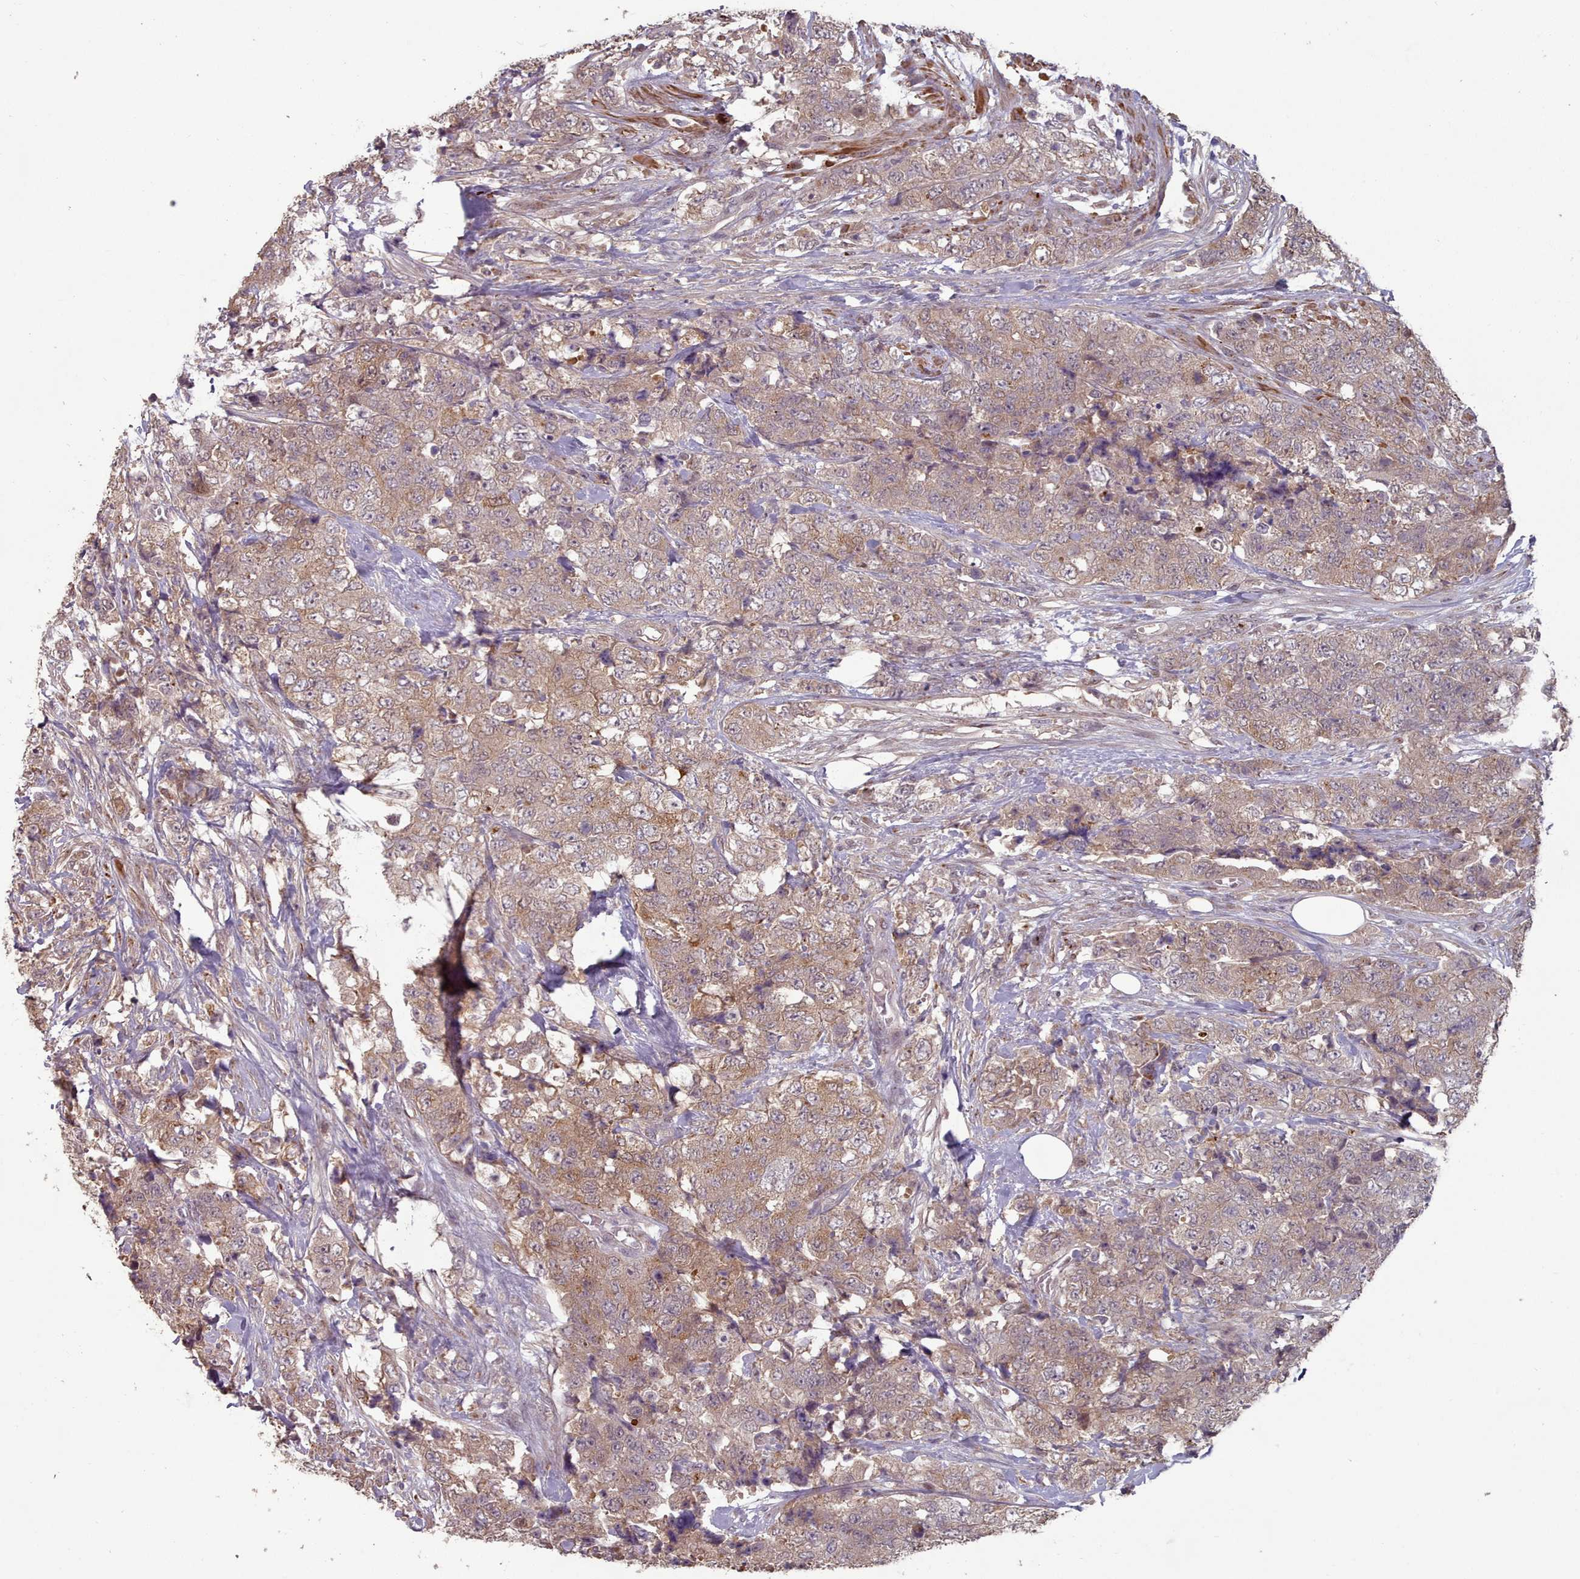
{"staining": {"intensity": "moderate", "quantity": ">75%", "location": "cytoplasmic/membranous"}, "tissue": "urothelial cancer", "cell_type": "Tumor cells", "image_type": "cancer", "snomed": [{"axis": "morphology", "description": "Urothelial carcinoma, High grade"}, {"axis": "topography", "description": "Urinary bladder"}], "caption": "A brown stain highlights moderate cytoplasmic/membranous expression of a protein in urothelial cancer tumor cells.", "gene": "ERCC6L", "patient": {"sex": "female", "age": 78}}